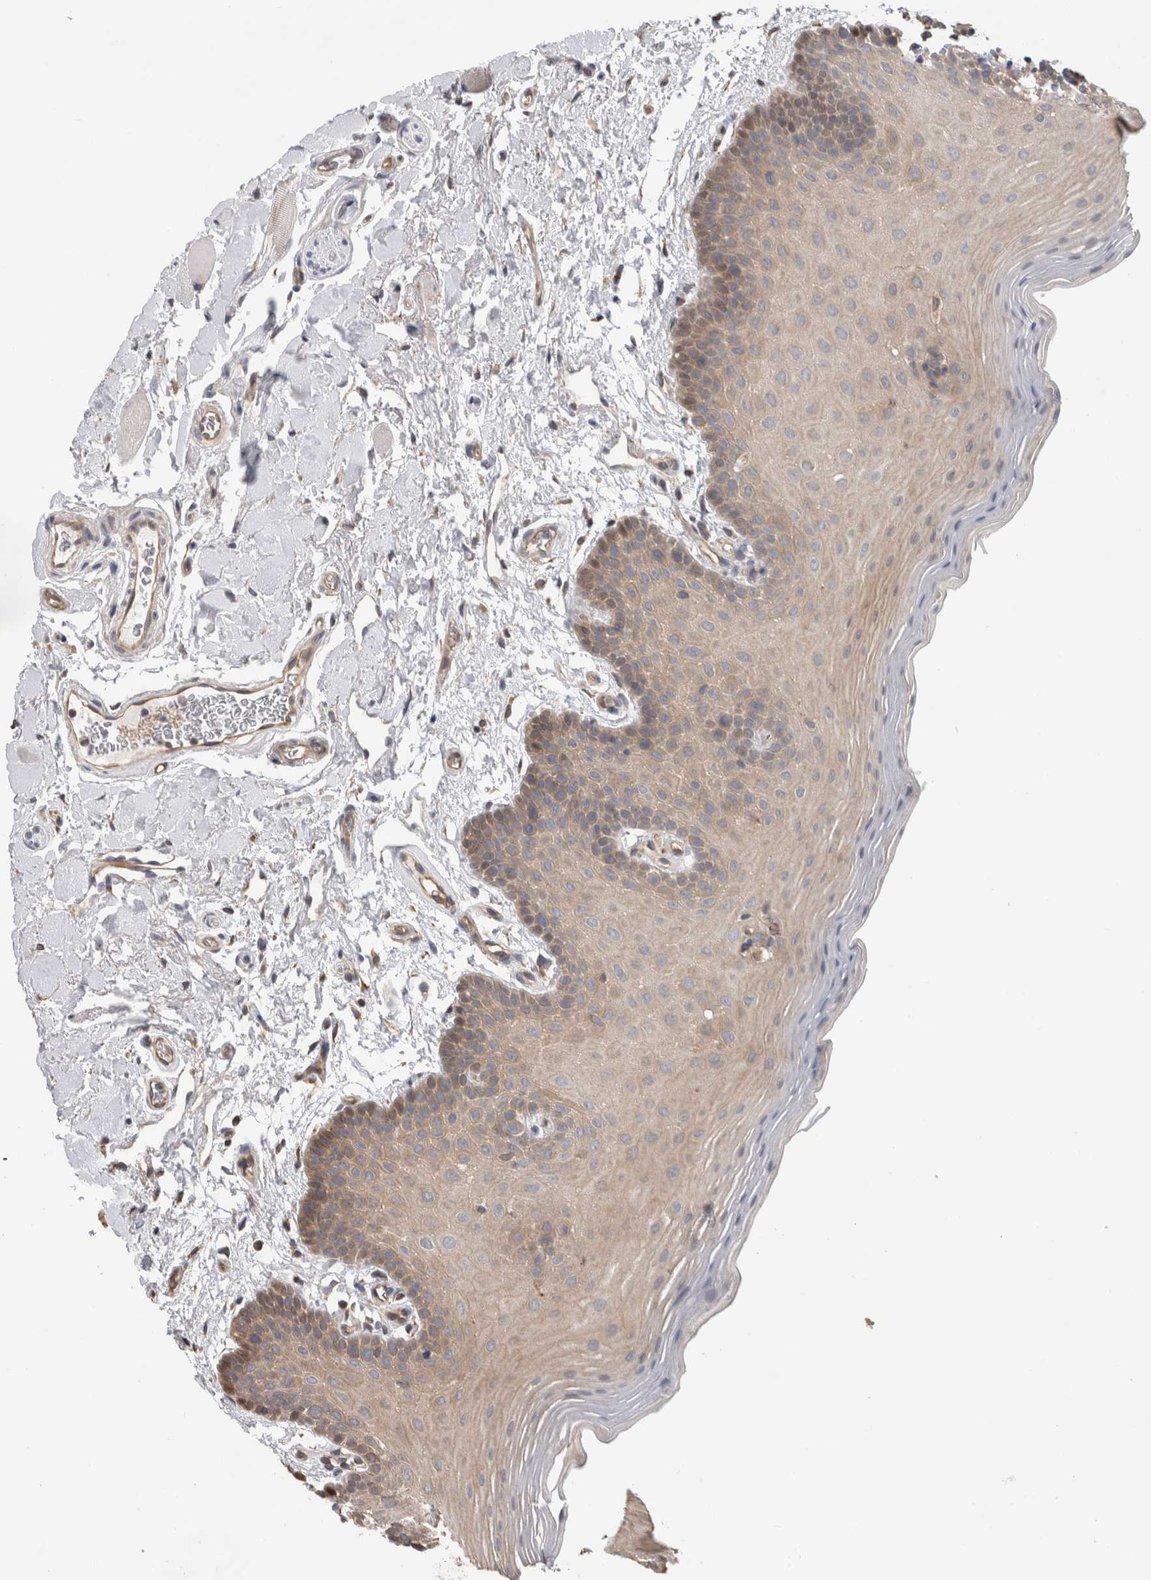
{"staining": {"intensity": "moderate", "quantity": "25%-75%", "location": "cytoplasmic/membranous"}, "tissue": "oral mucosa", "cell_type": "Squamous epithelial cells", "image_type": "normal", "snomed": [{"axis": "morphology", "description": "Normal tissue, NOS"}, {"axis": "topography", "description": "Oral tissue"}], "caption": "IHC photomicrograph of unremarkable oral mucosa stained for a protein (brown), which exhibits medium levels of moderate cytoplasmic/membranous positivity in about 25%-75% of squamous epithelial cells.", "gene": "PARP6", "patient": {"sex": "male", "age": 62}}